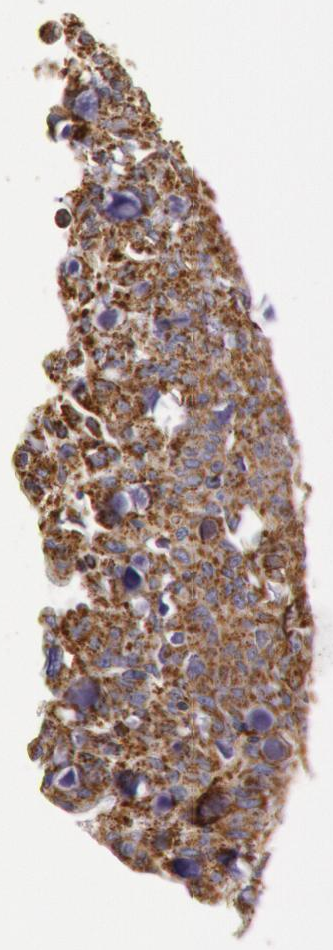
{"staining": {"intensity": "strong", "quantity": ">75%", "location": "cytoplasmic/membranous"}, "tissue": "lung cancer", "cell_type": "Tumor cells", "image_type": "cancer", "snomed": [{"axis": "morphology", "description": "Adenocarcinoma, NOS"}, {"axis": "topography", "description": "Lung"}], "caption": "Protein expression analysis of lung adenocarcinoma exhibits strong cytoplasmic/membranous staining in approximately >75% of tumor cells.", "gene": "CYC1", "patient": {"sex": "female", "age": 44}}